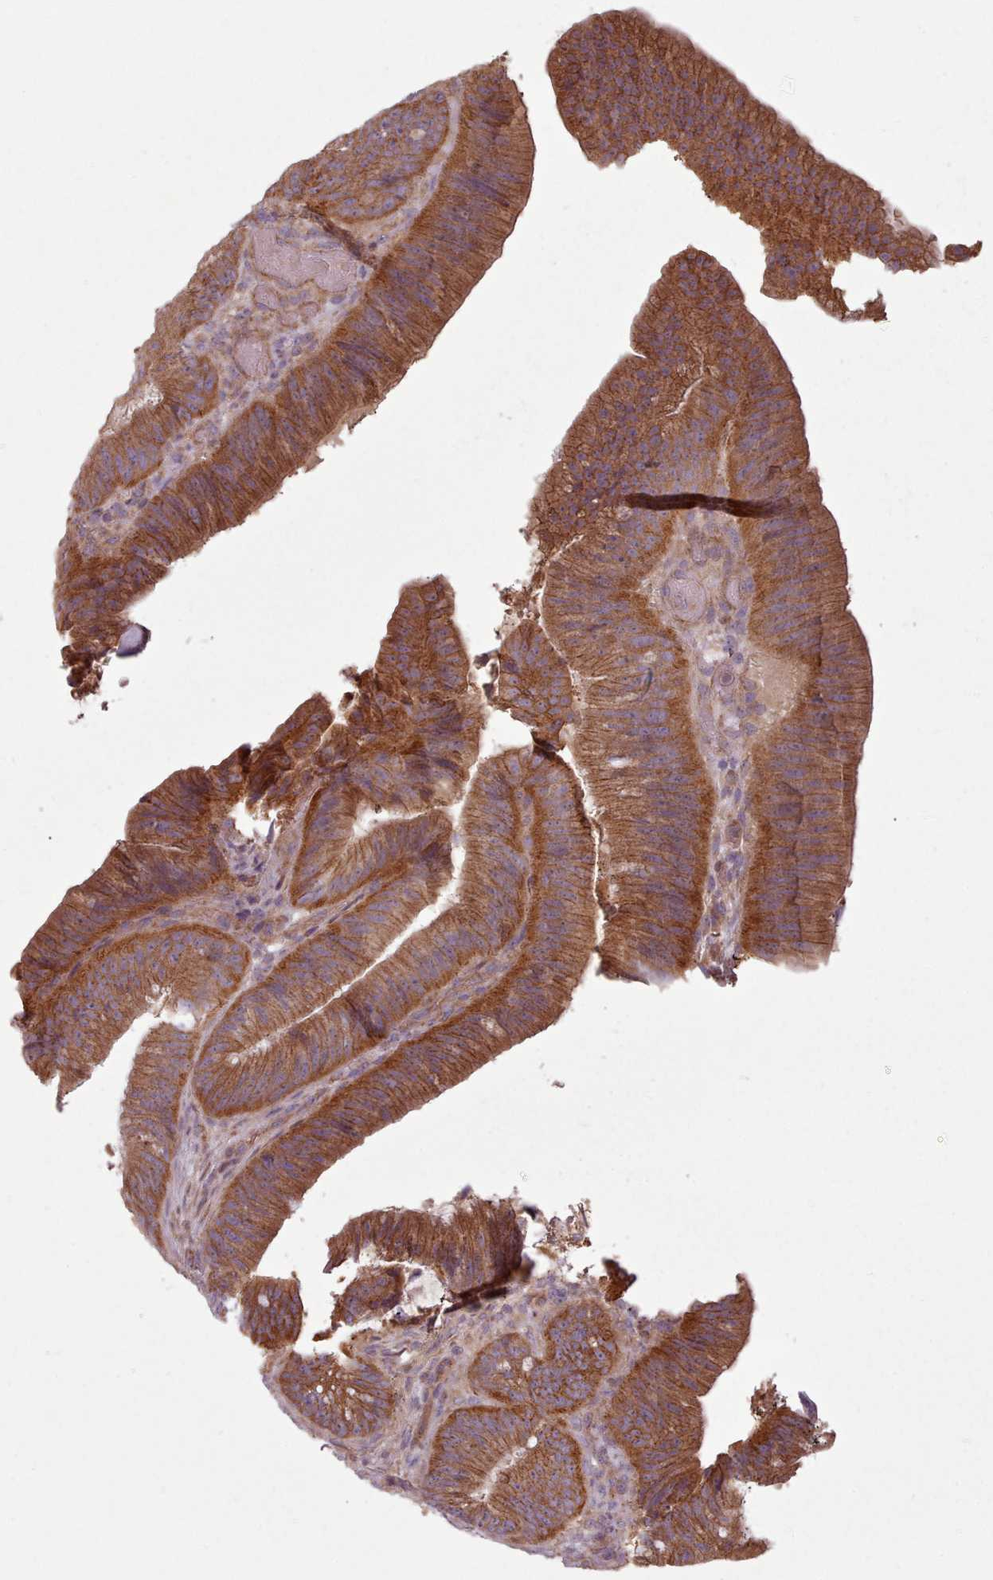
{"staining": {"intensity": "strong", "quantity": ">75%", "location": "cytoplasmic/membranous"}, "tissue": "colorectal cancer", "cell_type": "Tumor cells", "image_type": "cancer", "snomed": [{"axis": "morphology", "description": "Adenocarcinoma, NOS"}, {"axis": "topography", "description": "Colon"}], "caption": "This histopathology image demonstrates IHC staining of human colorectal cancer, with high strong cytoplasmic/membranous expression in approximately >75% of tumor cells.", "gene": "NT5DC2", "patient": {"sex": "female", "age": 43}}